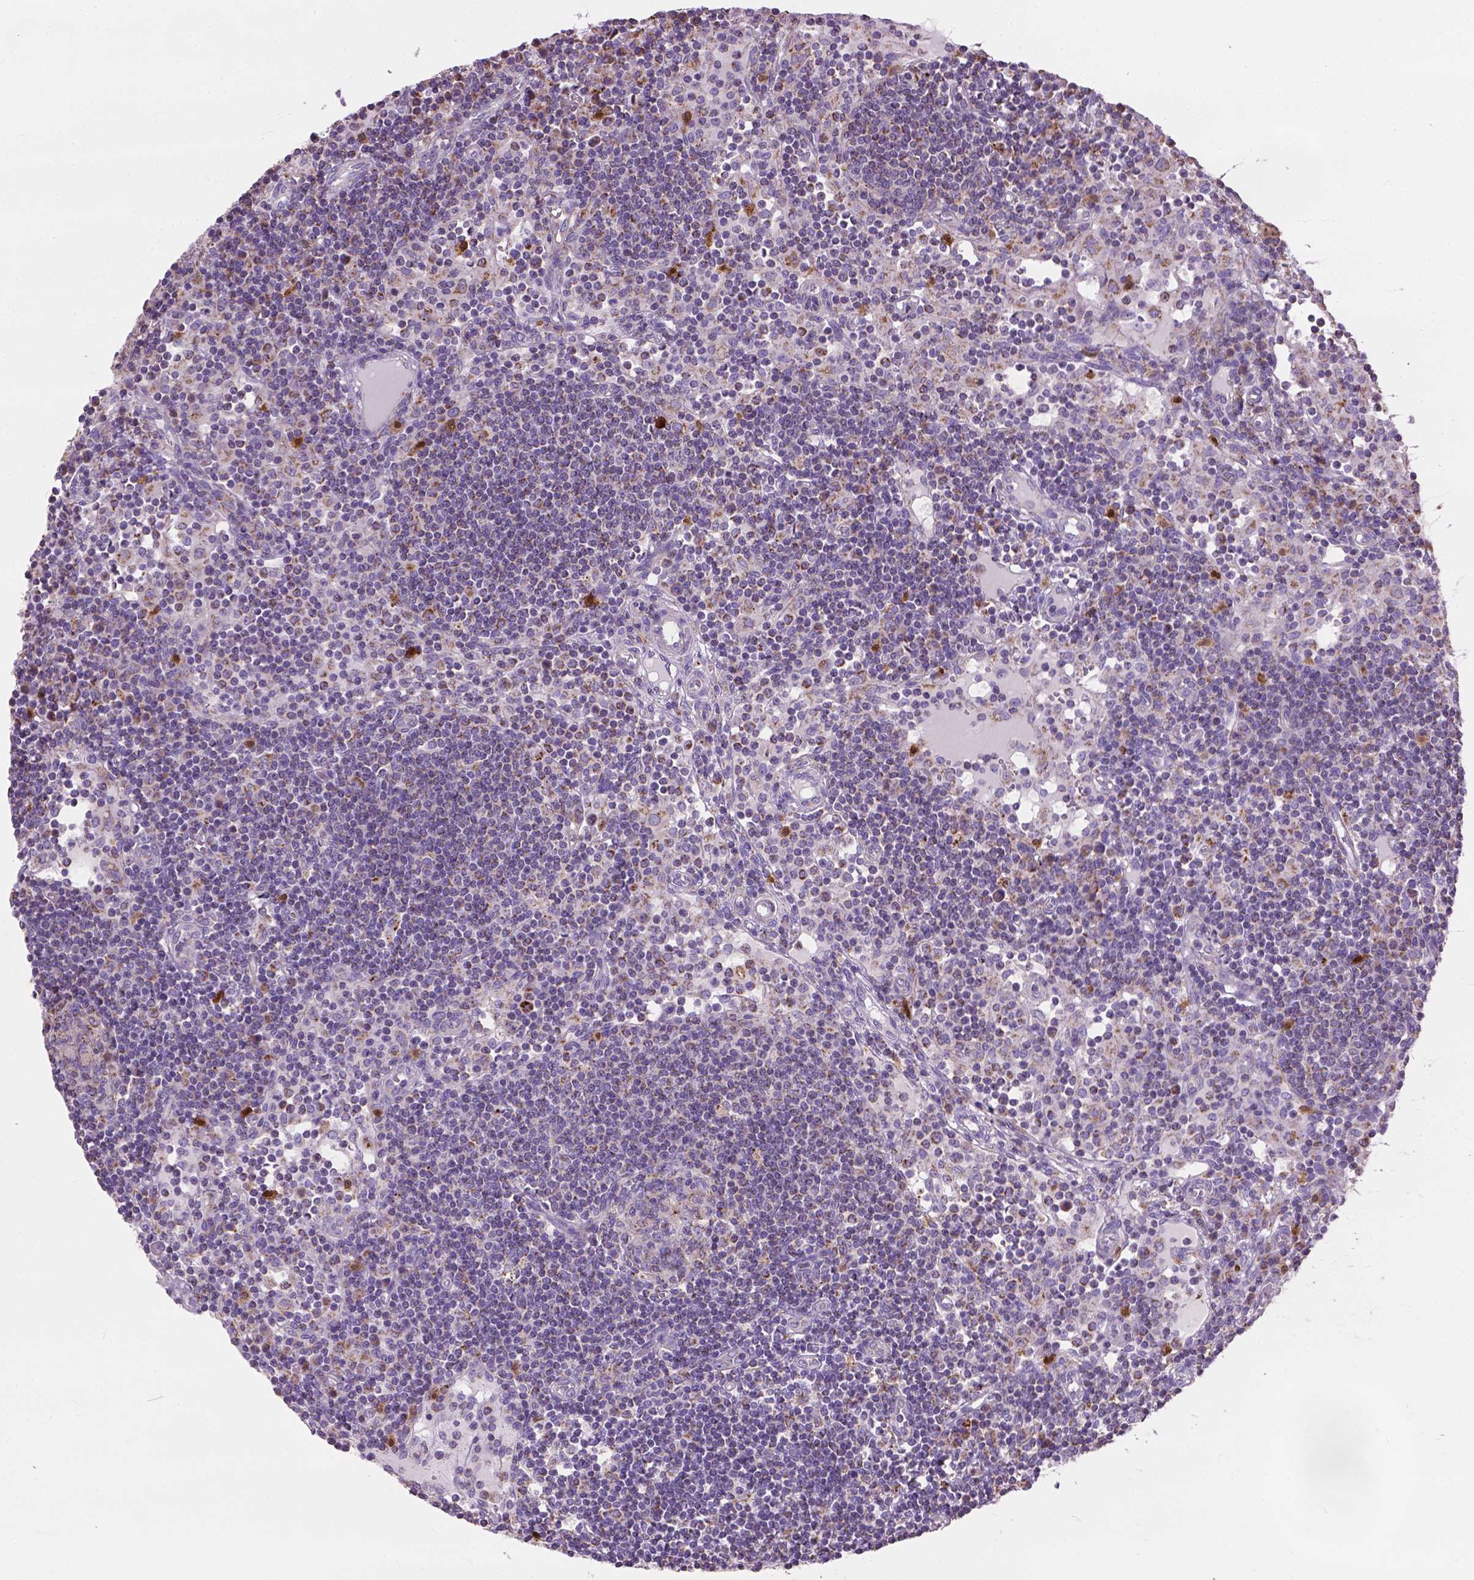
{"staining": {"intensity": "strong", "quantity": "25%-75%", "location": "cytoplasmic/membranous"}, "tissue": "lymph node", "cell_type": "Germinal center cells", "image_type": "normal", "snomed": [{"axis": "morphology", "description": "Normal tissue, NOS"}, {"axis": "topography", "description": "Lymph node"}], "caption": "Immunohistochemistry (IHC) of normal human lymph node exhibits high levels of strong cytoplasmic/membranous positivity in about 25%-75% of germinal center cells.", "gene": "VDAC1", "patient": {"sex": "female", "age": 72}}